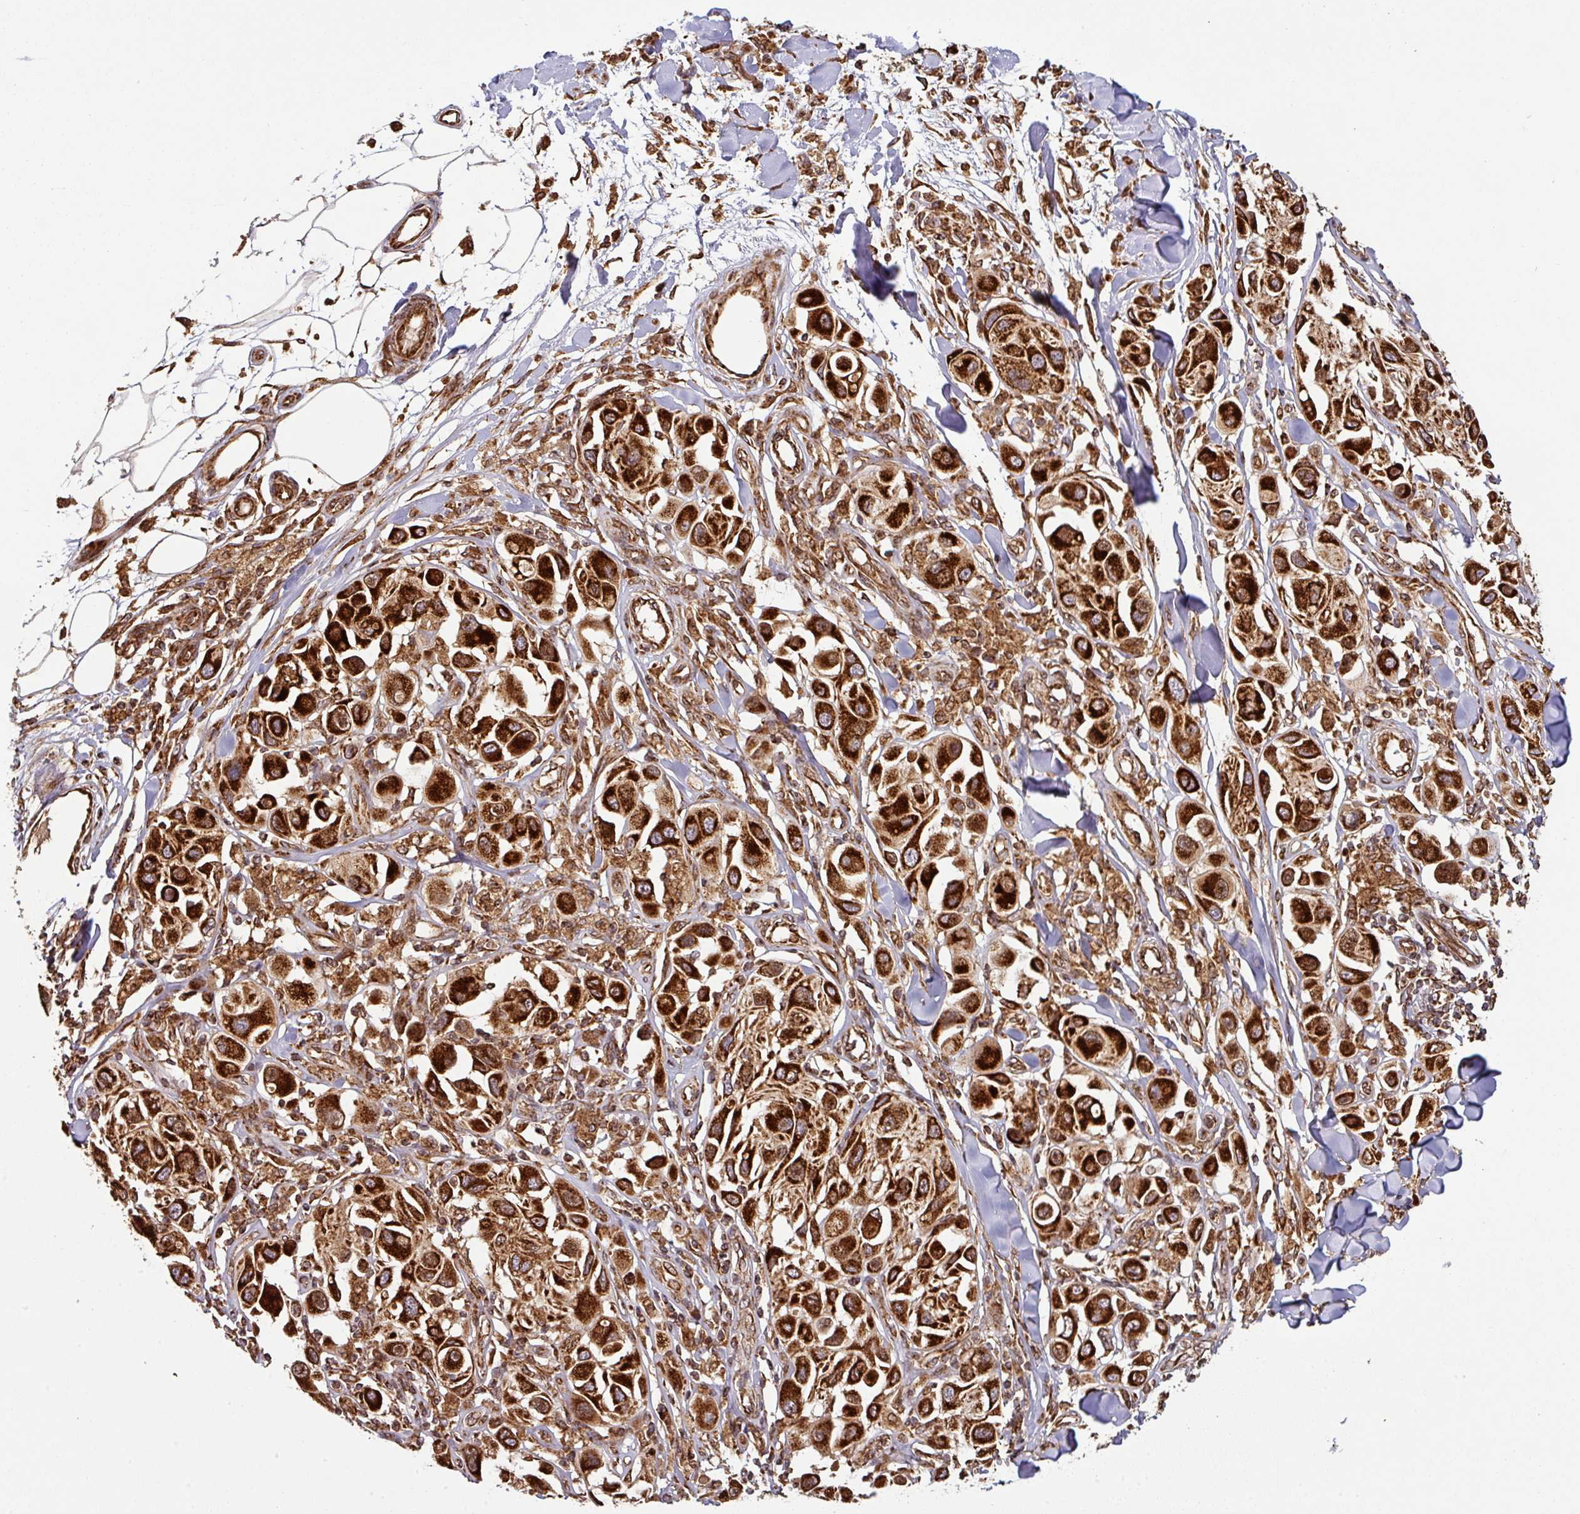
{"staining": {"intensity": "strong", "quantity": ">75%", "location": "cytoplasmic/membranous"}, "tissue": "melanoma", "cell_type": "Tumor cells", "image_type": "cancer", "snomed": [{"axis": "morphology", "description": "Malignant melanoma, Metastatic site"}, {"axis": "topography", "description": "Skin"}], "caption": "Protein analysis of malignant melanoma (metastatic site) tissue shows strong cytoplasmic/membranous positivity in approximately >75% of tumor cells.", "gene": "TRAP1", "patient": {"sex": "male", "age": 41}}